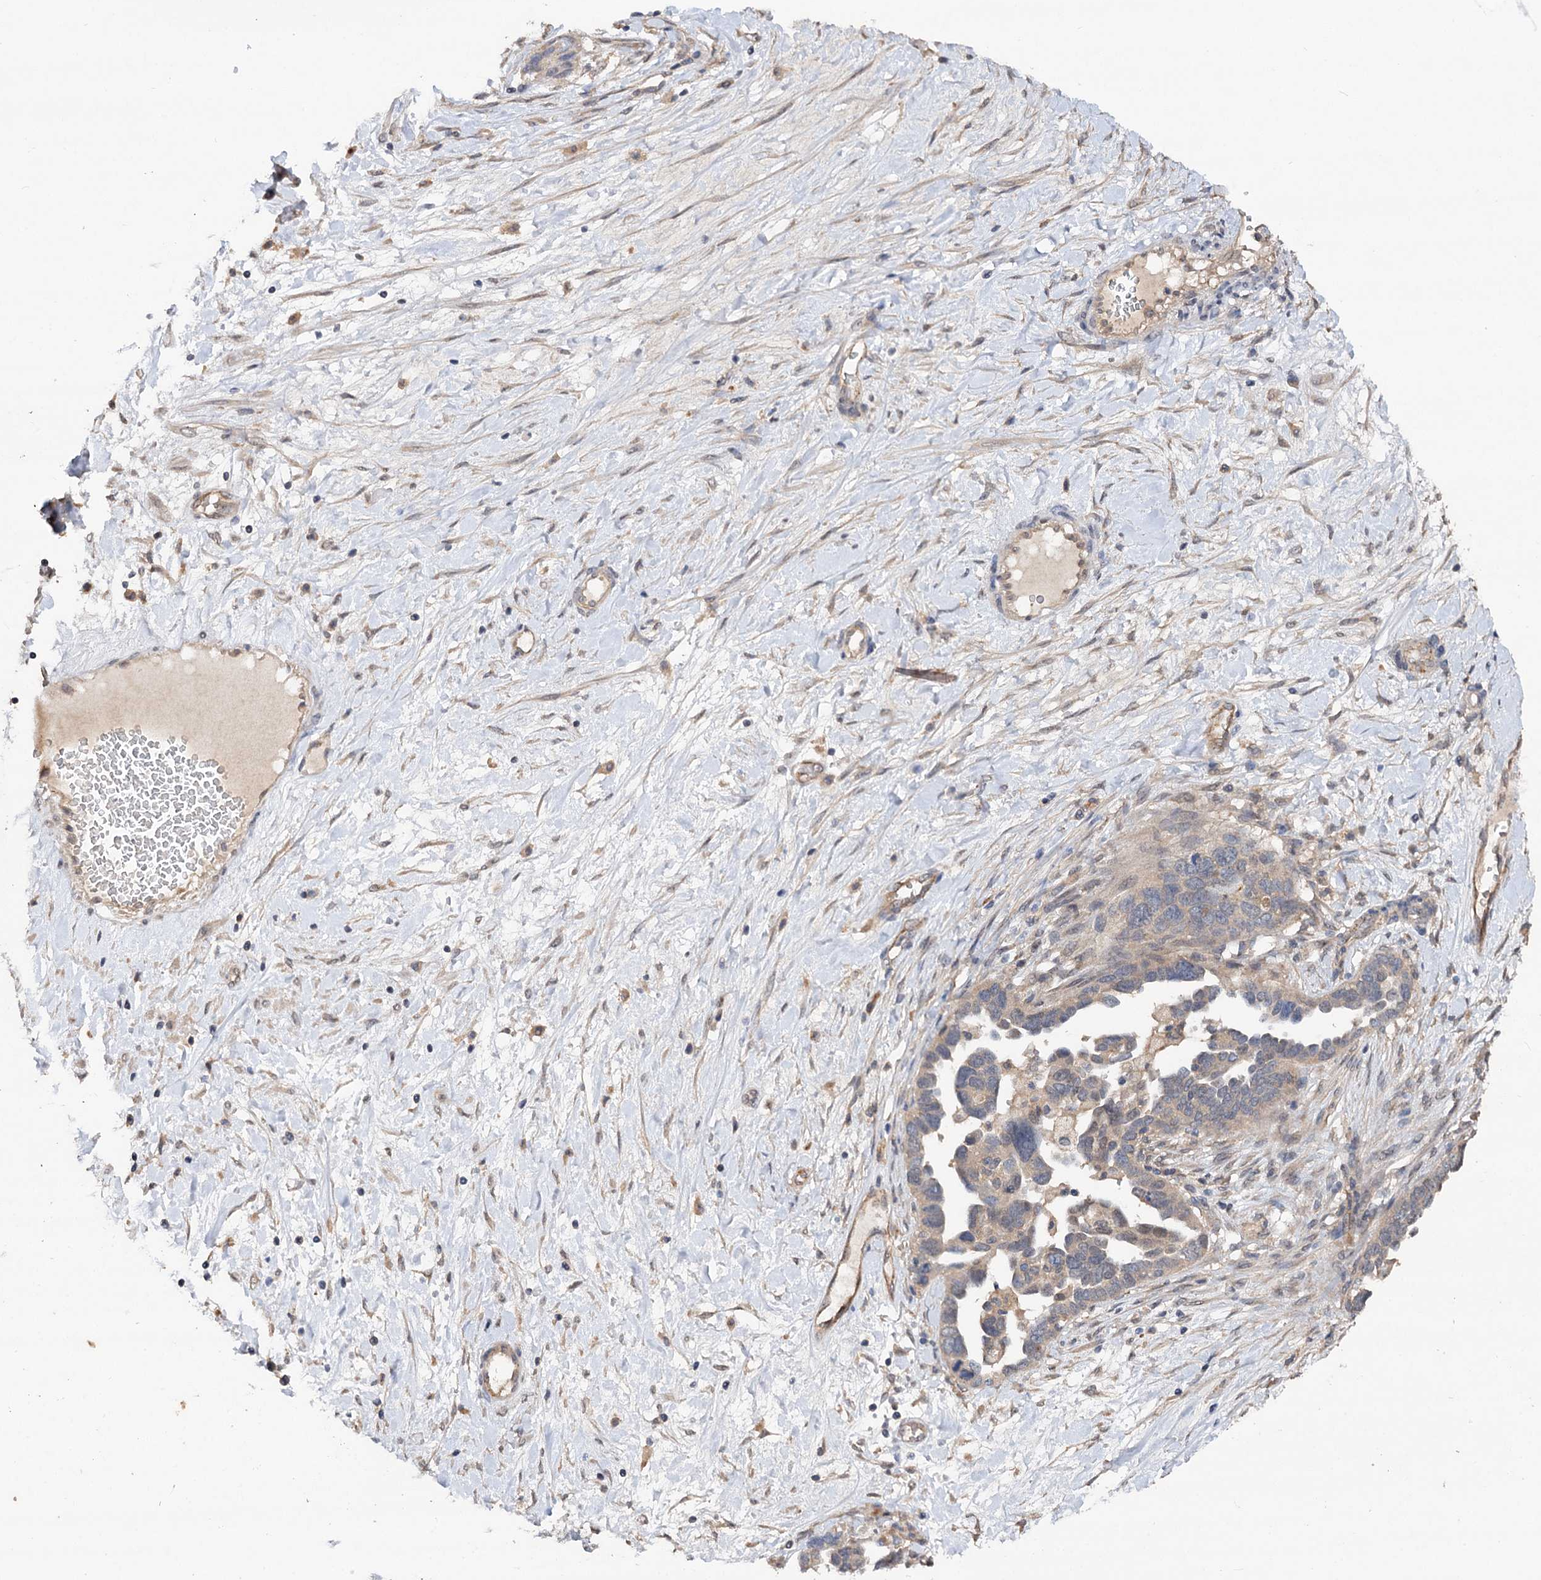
{"staining": {"intensity": "negative", "quantity": "none", "location": "none"}, "tissue": "ovarian cancer", "cell_type": "Tumor cells", "image_type": "cancer", "snomed": [{"axis": "morphology", "description": "Cystadenocarcinoma, serous, NOS"}, {"axis": "topography", "description": "Ovary"}], "caption": "An IHC image of ovarian serous cystadenocarcinoma is shown. There is no staining in tumor cells of ovarian serous cystadenocarcinoma.", "gene": "NUDCD2", "patient": {"sex": "female", "age": 54}}